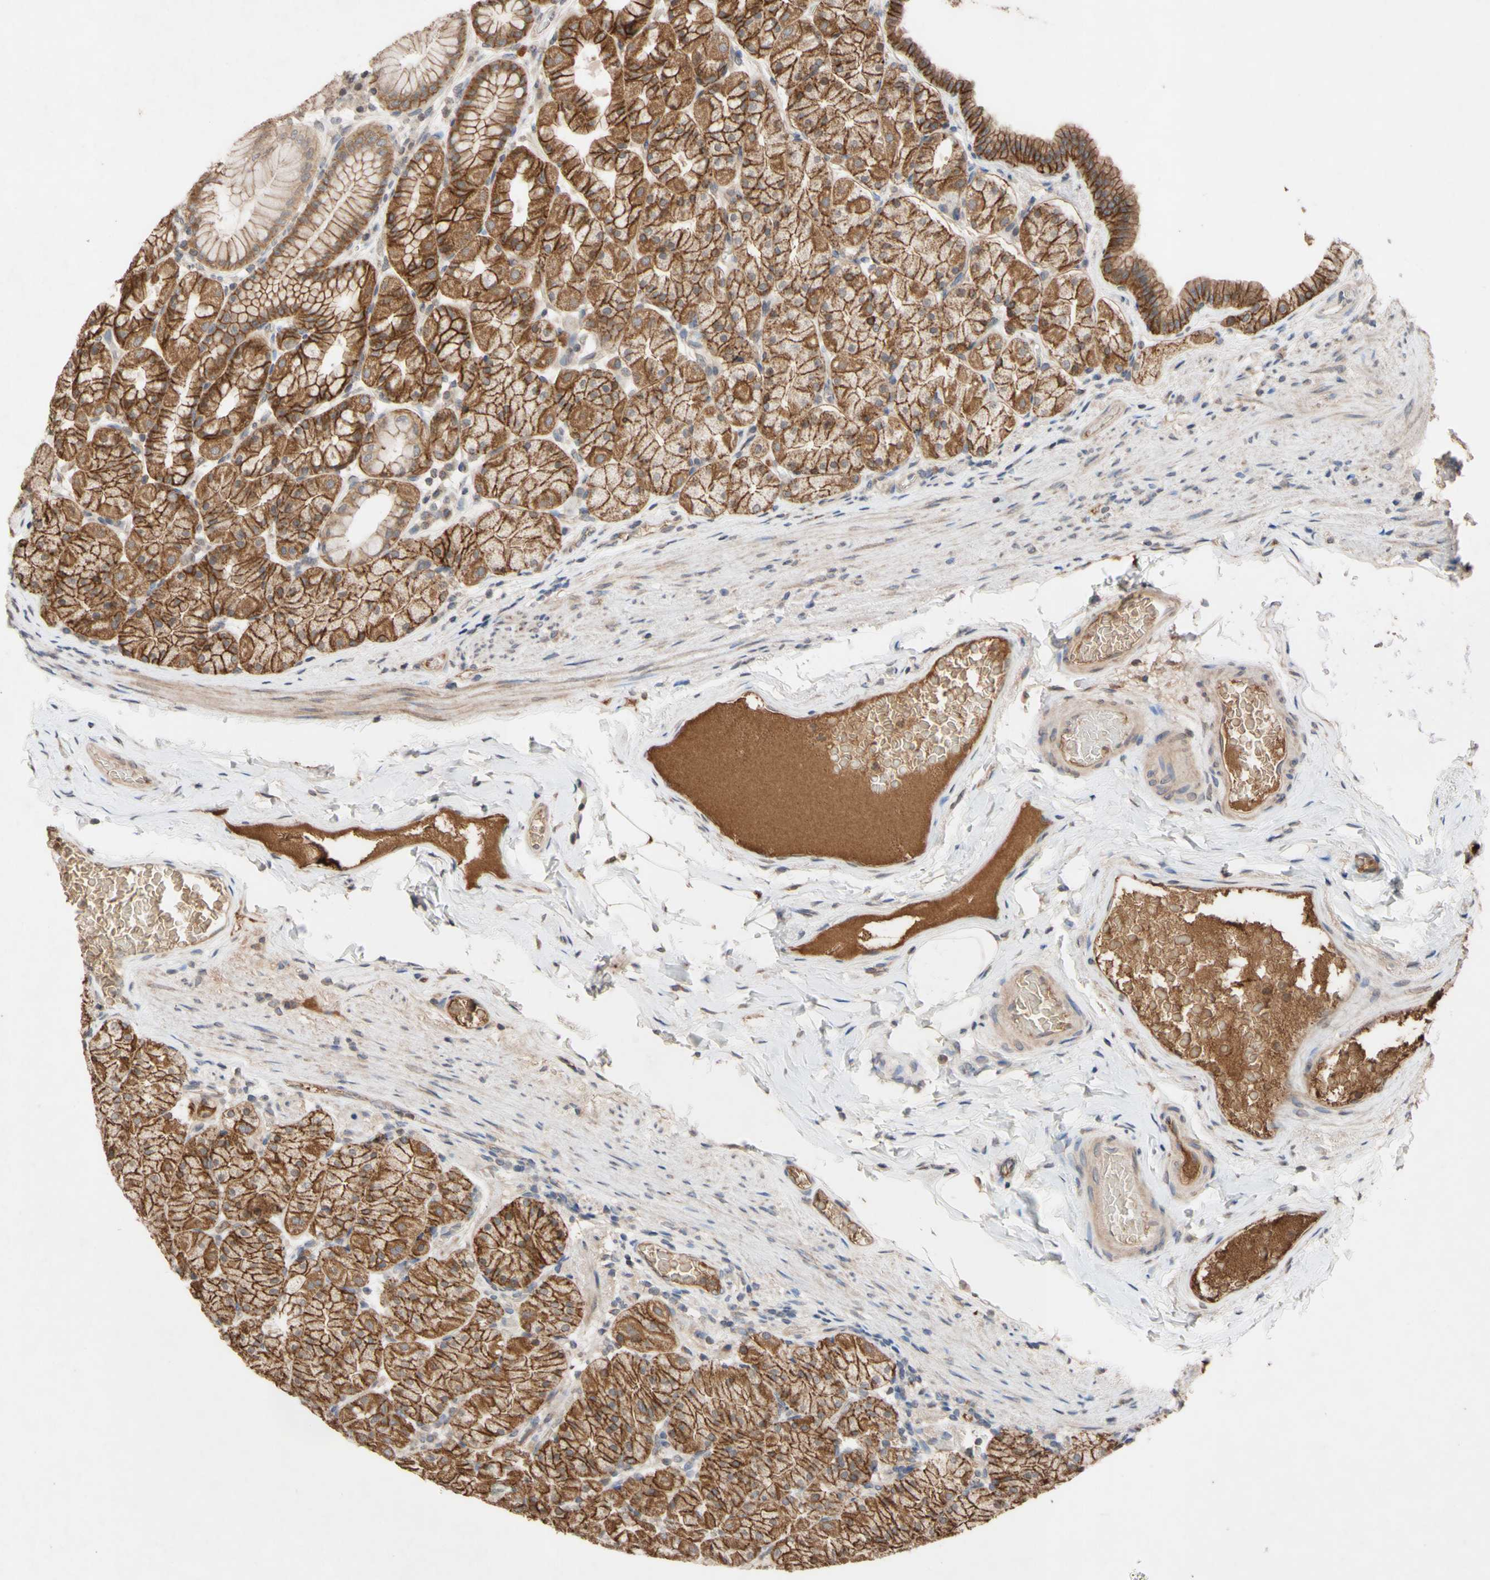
{"staining": {"intensity": "moderate", "quantity": ">75%", "location": "cytoplasmic/membranous"}, "tissue": "stomach", "cell_type": "Glandular cells", "image_type": "normal", "snomed": [{"axis": "morphology", "description": "Normal tissue, NOS"}, {"axis": "topography", "description": "Stomach, upper"}], "caption": "A histopathology image of stomach stained for a protein reveals moderate cytoplasmic/membranous brown staining in glandular cells. The protein of interest is shown in brown color, while the nuclei are stained blue.", "gene": "NECTIN3", "patient": {"sex": "male", "age": 68}}